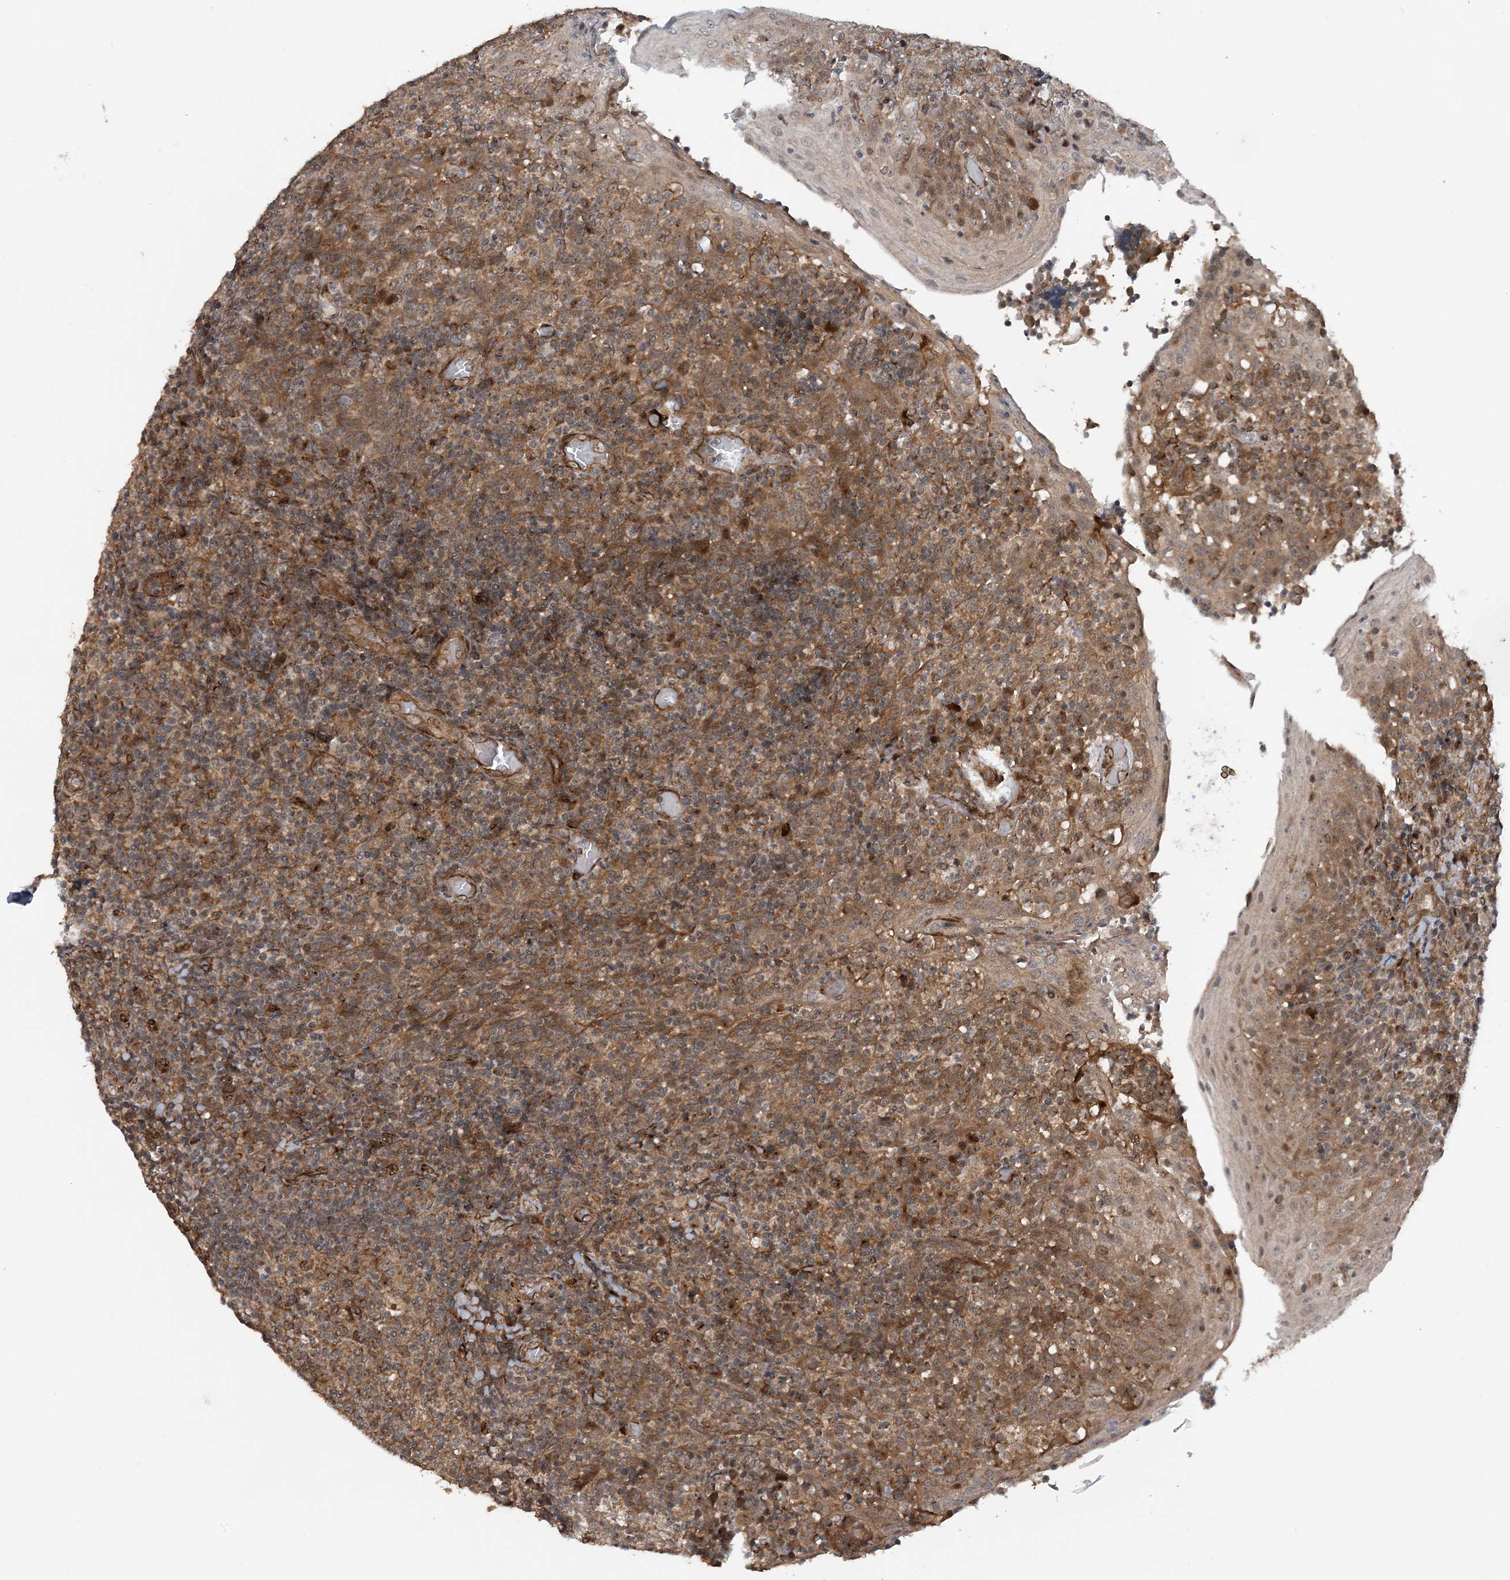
{"staining": {"intensity": "moderate", "quantity": "25%-75%", "location": "cytoplasmic/membranous"}, "tissue": "tonsil", "cell_type": "Germinal center cells", "image_type": "normal", "snomed": [{"axis": "morphology", "description": "Normal tissue, NOS"}, {"axis": "topography", "description": "Tonsil"}], "caption": "An image of tonsil stained for a protein exhibits moderate cytoplasmic/membranous brown staining in germinal center cells. (IHC, brightfield microscopy, high magnification).", "gene": "HEMK1", "patient": {"sex": "female", "age": 19}}